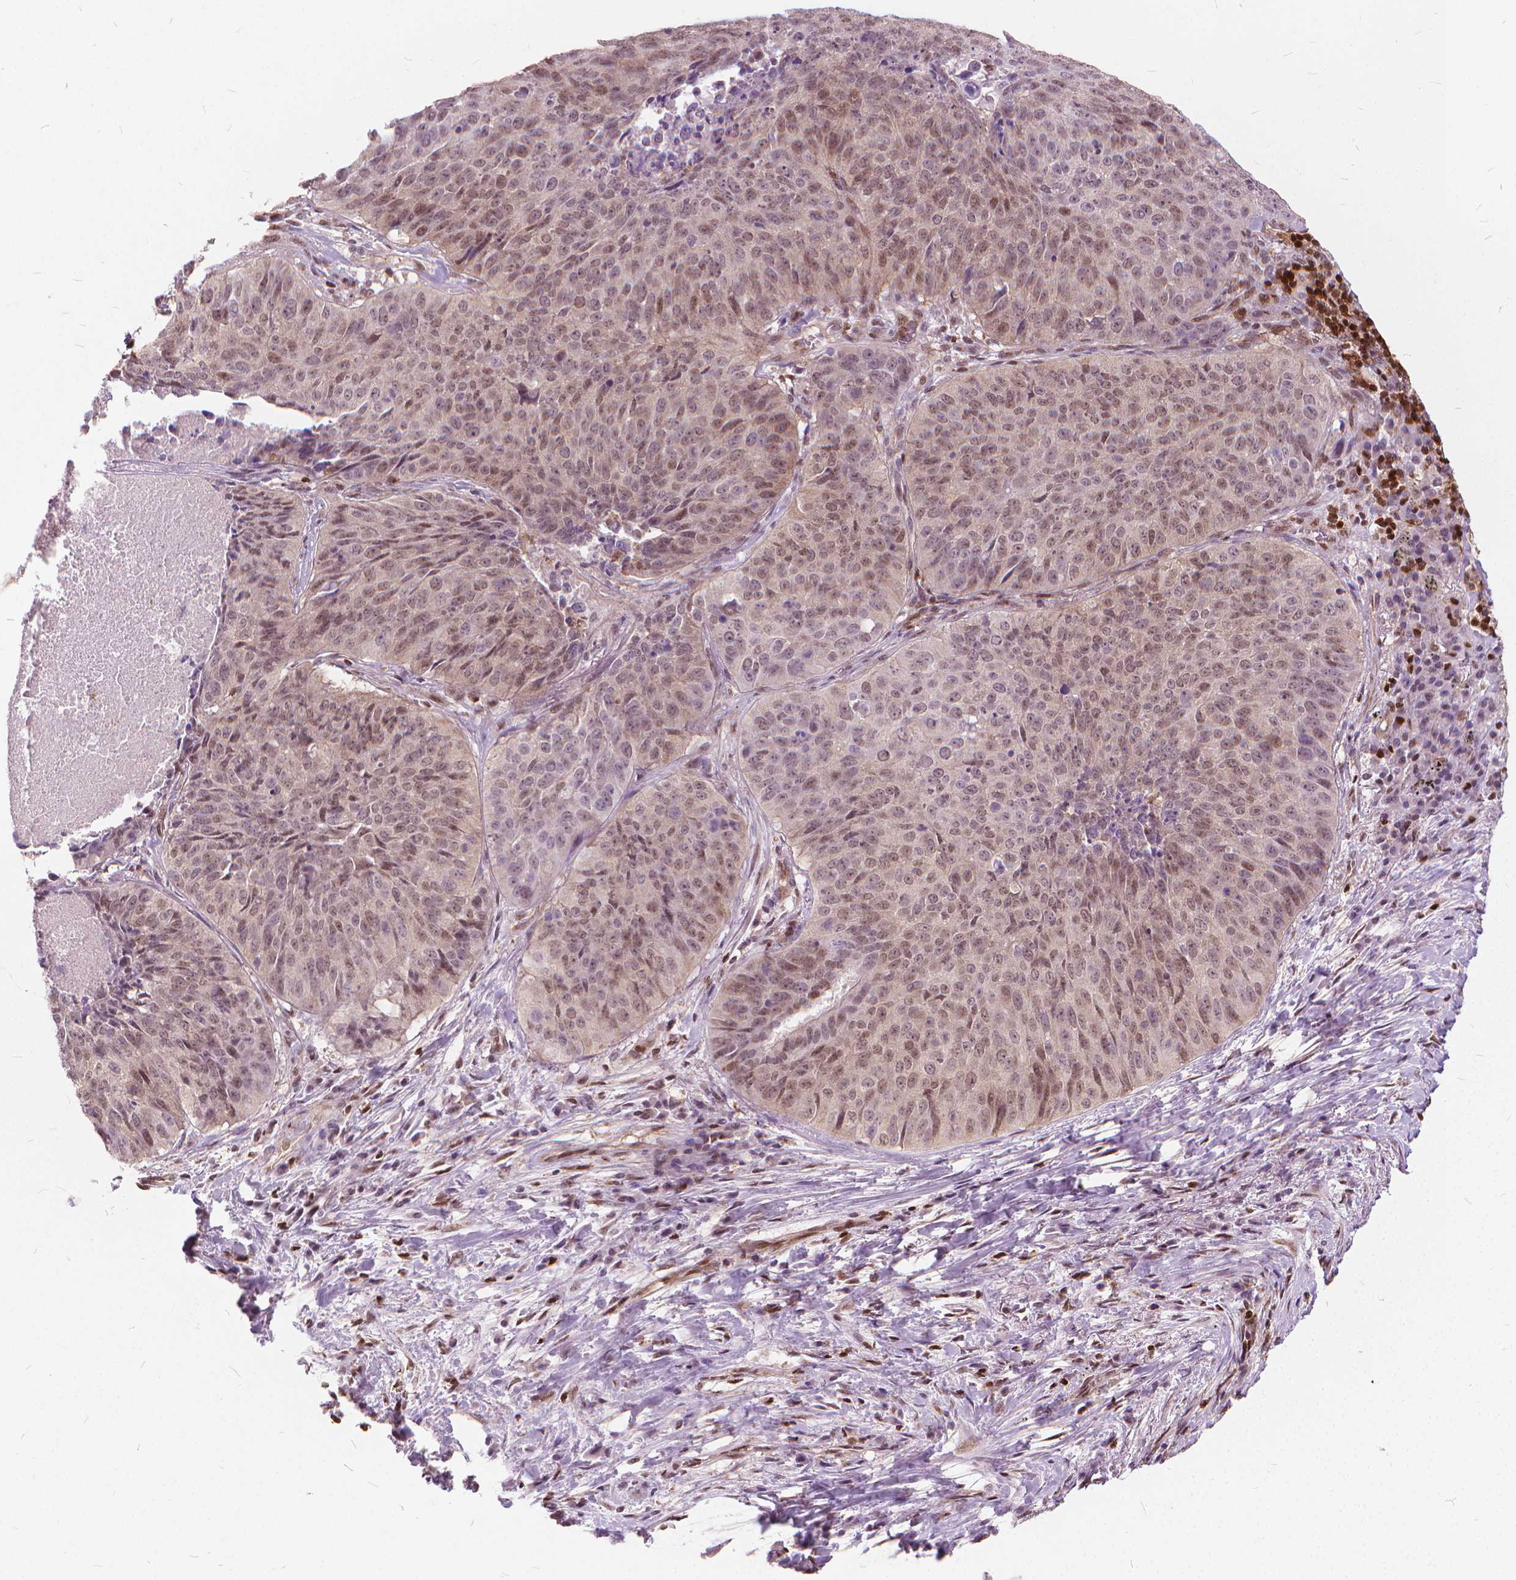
{"staining": {"intensity": "weak", "quantity": ">75%", "location": "nuclear"}, "tissue": "lung cancer", "cell_type": "Tumor cells", "image_type": "cancer", "snomed": [{"axis": "morphology", "description": "Normal tissue, NOS"}, {"axis": "morphology", "description": "Squamous cell carcinoma, NOS"}, {"axis": "topography", "description": "Bronchus"}, {"axis": "topography", "description": "Lung"}], "caption": "Squamous cell carcinoma (lung) tissue shows weak nuclear expression in about >75% of tumor cells", "gene": "STAT5B", "patient": {"sex": "male", "age": 64}}